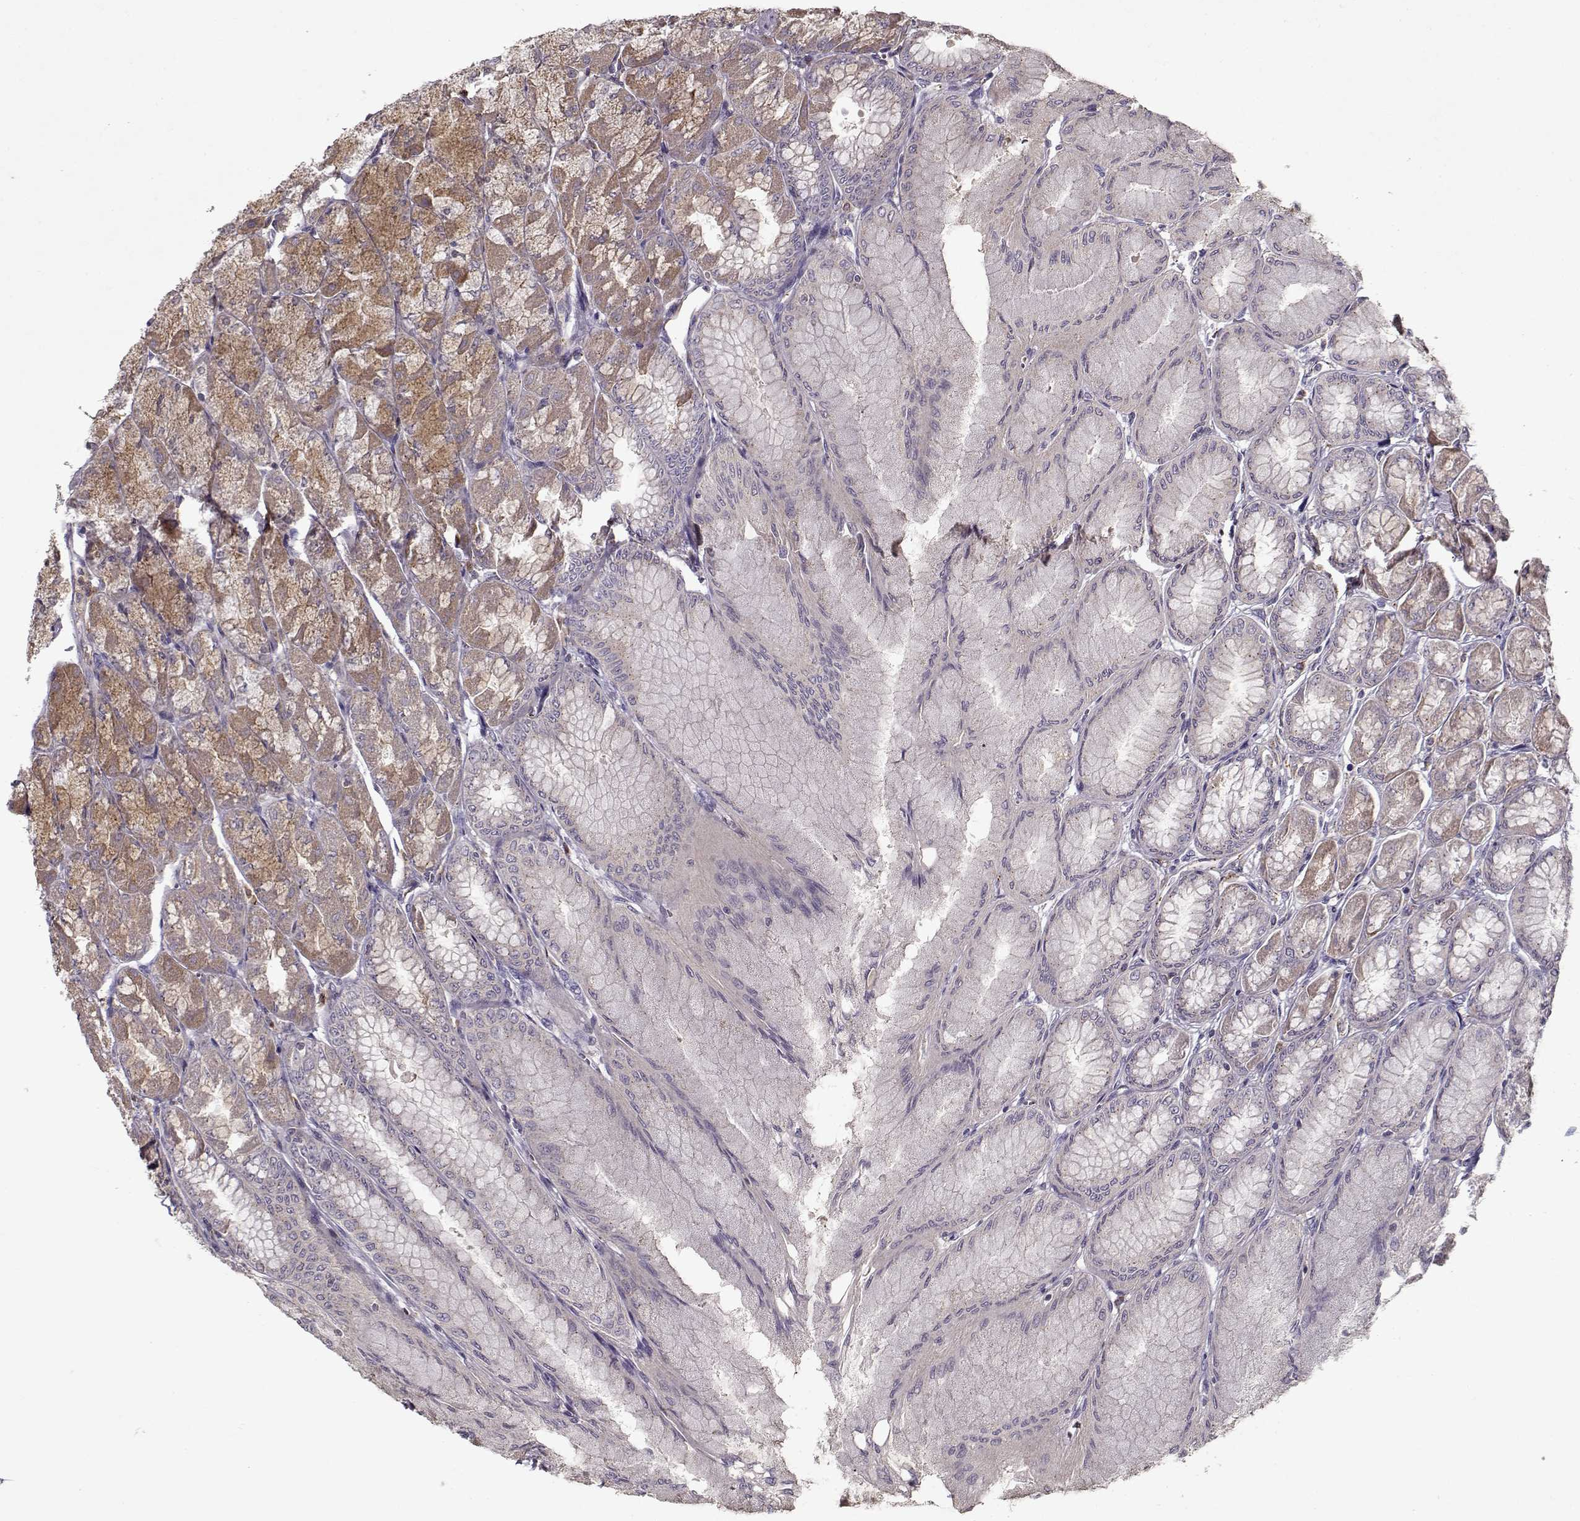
{"staining": {"intensity": "moderate", "quantity": "25%-75%", "location": "cytoplasmic/membranous"}, "tissue": "stomach", "cell_type": "Glandular cells", "image_type": "normal", "snomed": [{"axis": "morphology", "description": "Normal tissue, NOS"}, {"axis": "topography", "description": "Stomach, upper"}], "caption": "Stomach stained for a protein shows moderate cytoplasmic/membranous positivity in glandular cells. (IHC, brightfield microscopy, high magnification).", "gene": "UNC13D", "patient": {"sex": "male", "age": 60}}